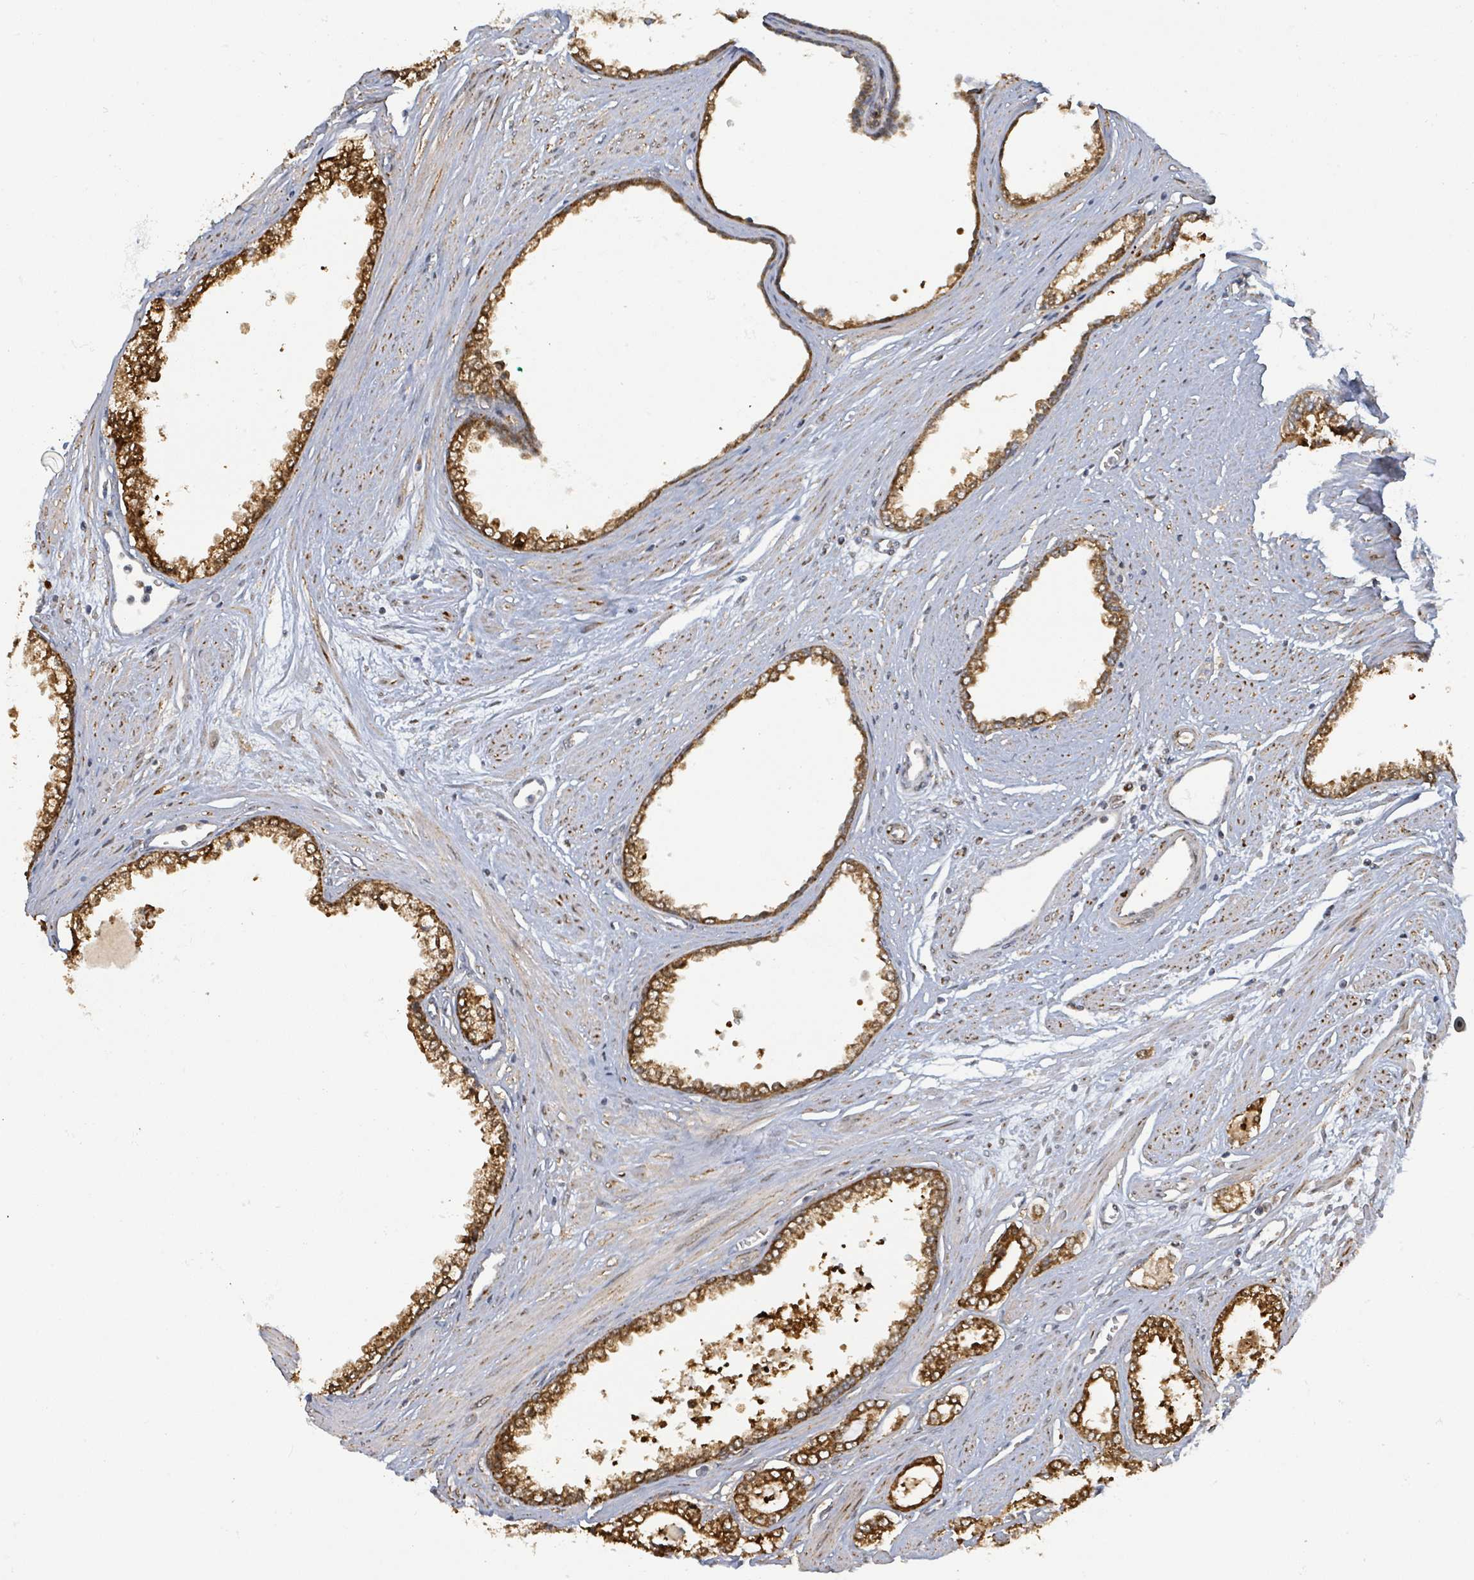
{"staining": {"intensity": "strong", "quantity": ">75%", "location": "cytoplasmic/membranous,nuclear"}, "tissue": "prostate cancer", "cell_type": "Tumor cells", "image_type": "cancer", "snomed": [{"axis": "morphology", "description": "Adenocarcinoma, Low grade"}, {"axis": "topography", "description": "Prostate"}], "caption": "Protein analysis of low-grade adenocarcinoma (prostate) tissue reveals strong cytoplasmic/membranous and nuclear staining in approximately >75% of tumor cells.", "gene": "PSMB7", "patient": {"sex": "male", "age": 60}}